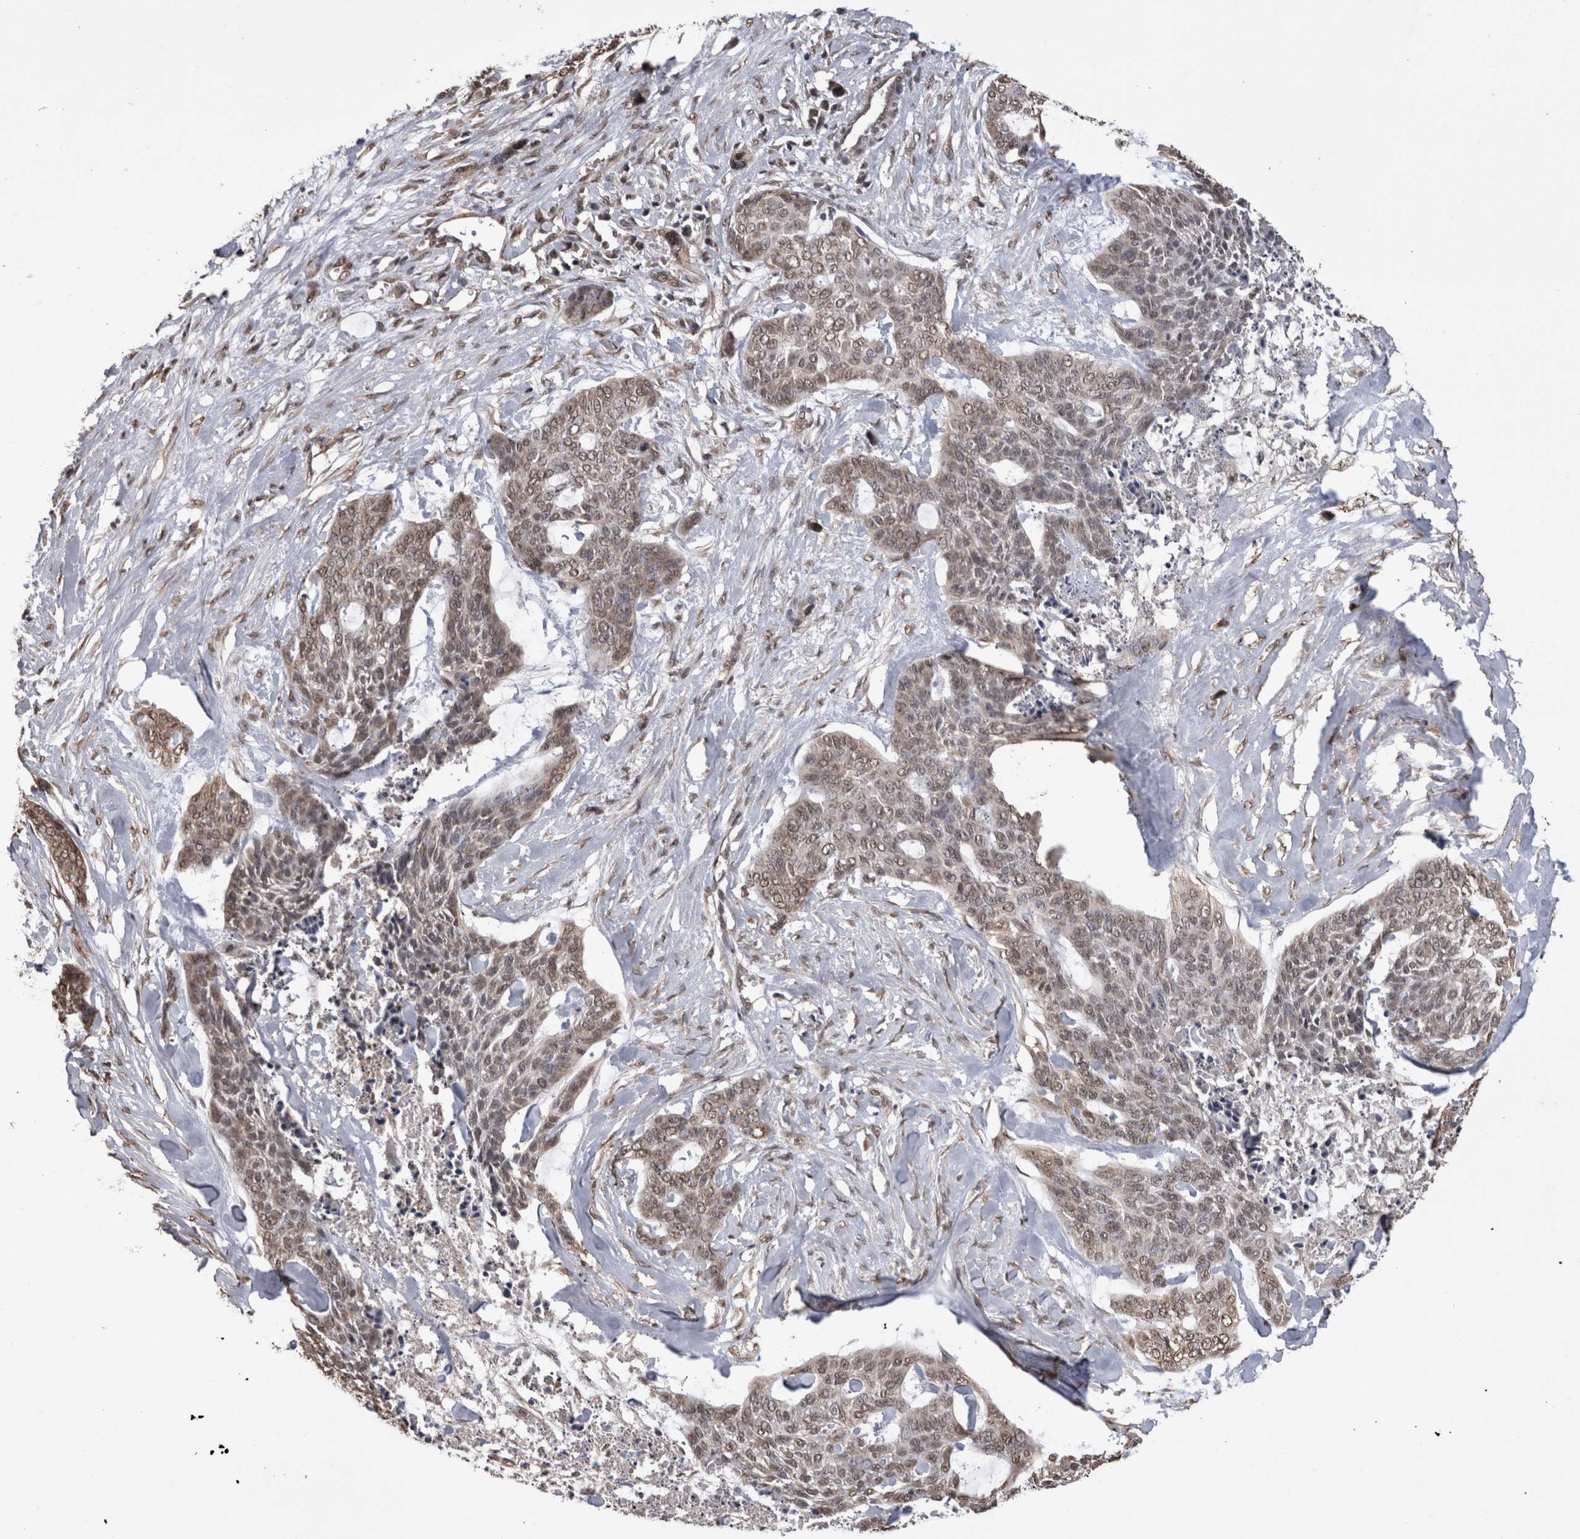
{"staining": {"intensity": "weak", "quantity": ">75%", "location": "cytoplasmic/membranous,nuclear"}, "tissue": "skin cancer", "cell_type": "Tumor cells", "image_type": "cancer", "snomed": [{"axis": "morphology", "description": "Basal cell carcinoma"}, {"axis": "topography", "description": "Skin"}], "caption": "Human skin cancer (basal cell carcinoma) stained for a protein (brown) exhibits weak cytoplasmic/membranous and nuclear positive expression in about >75% of tumor cells.", "gene": "PAK4", "patient": {"sex": "female", "age": 64}}